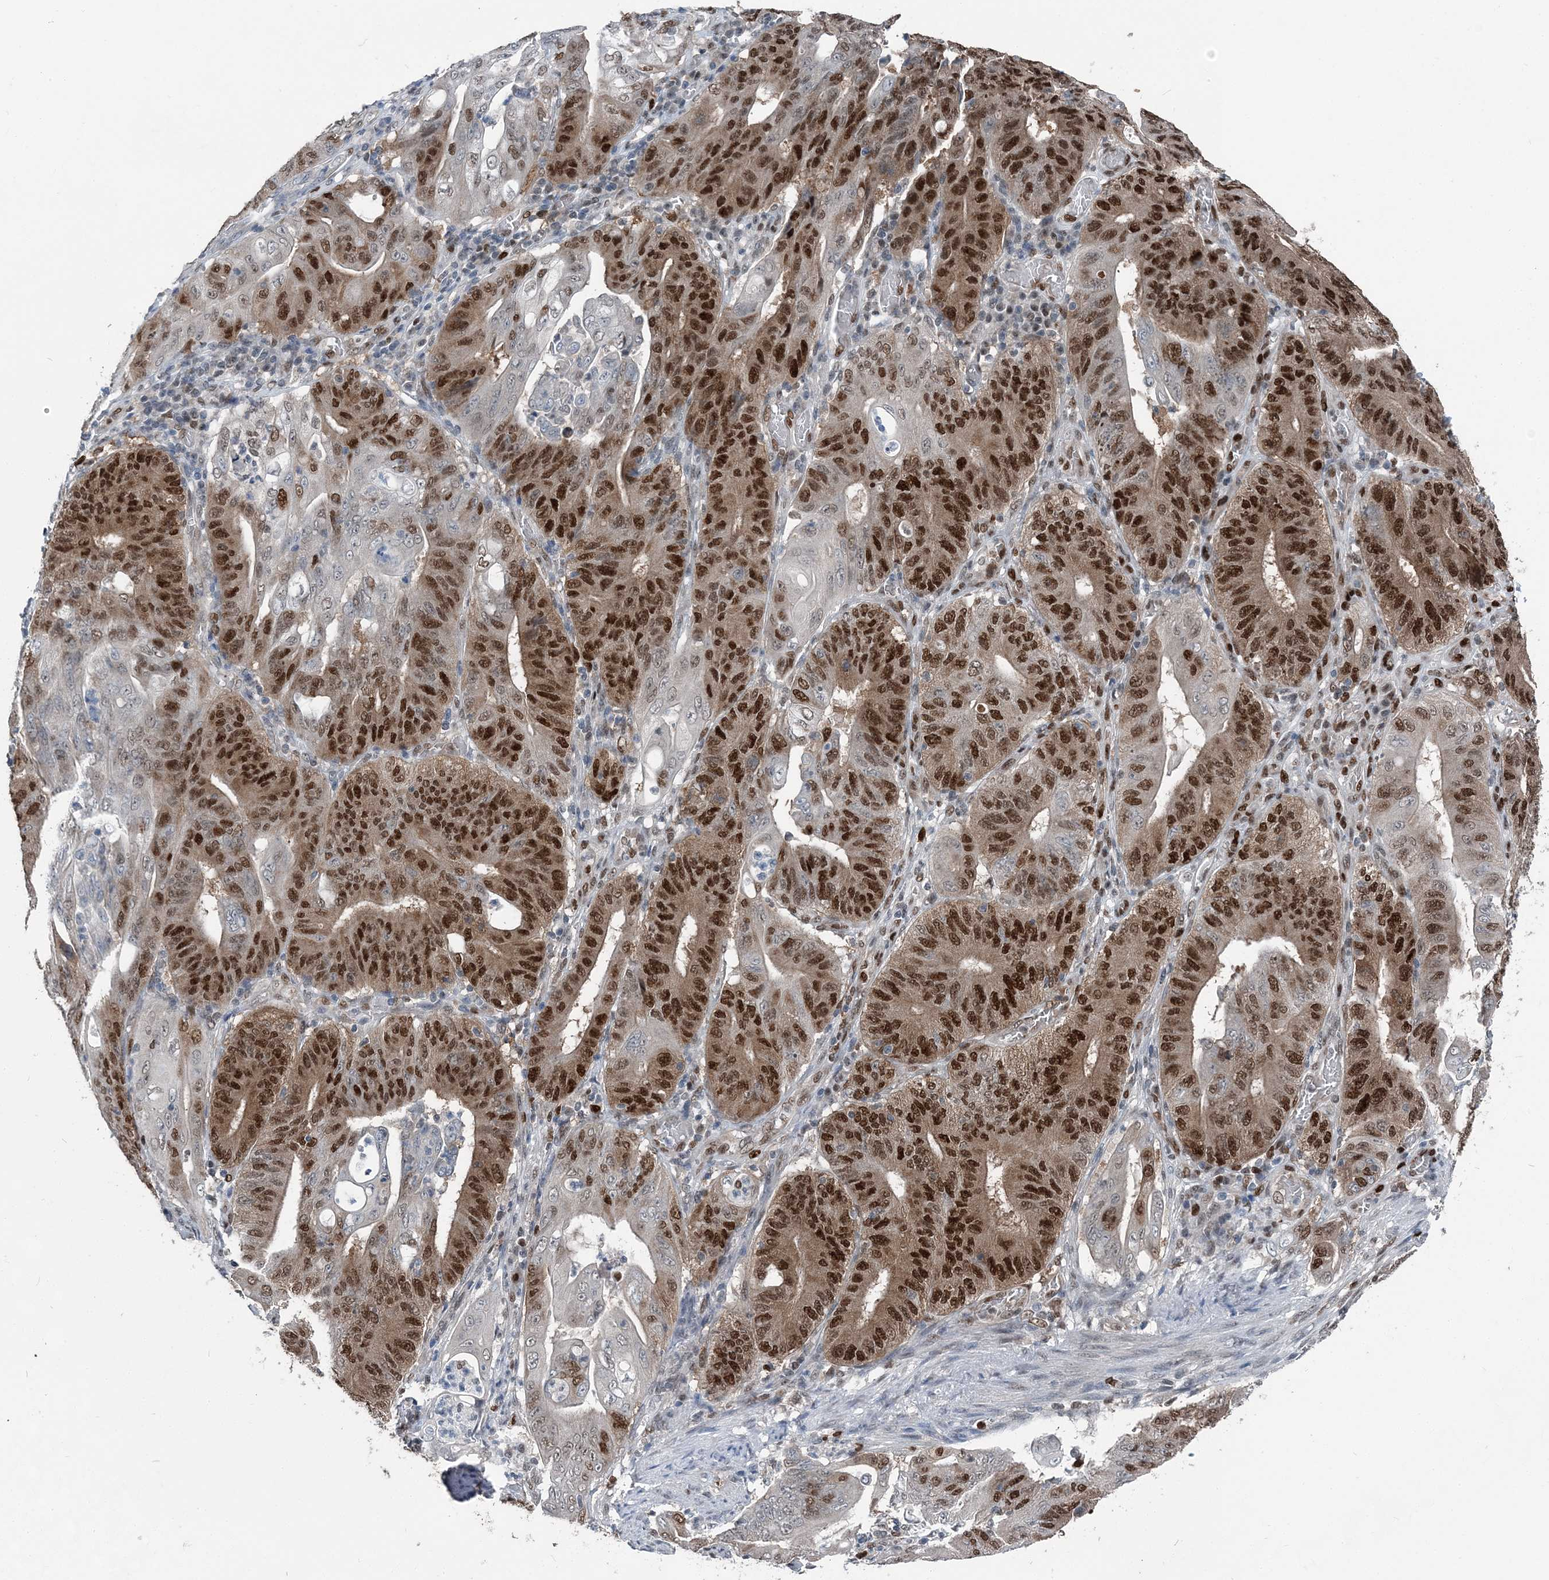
{"staining": {"intensity": "strong", "quantity": "25%-75%", "location": "nuclear"}, "tissue": "stomach cancer", "cell_type": "Tumor cells", "image_type": "cancer", "snomed": [{"axis": "morphology", "description": "Adenocarcinoma, NOS"}, {"axis": "topography", "description": "Stomach"}], "caption": "Immunohistochemistry (IHC) photomicrograph of stomach adenocarcinoma stained for a protein (brown), which shows high levels of strong nuclear expression in about 25%-75% of tumor cells.", "gene": "HAT1", "patient": {"sex": "female", "age": 73}}